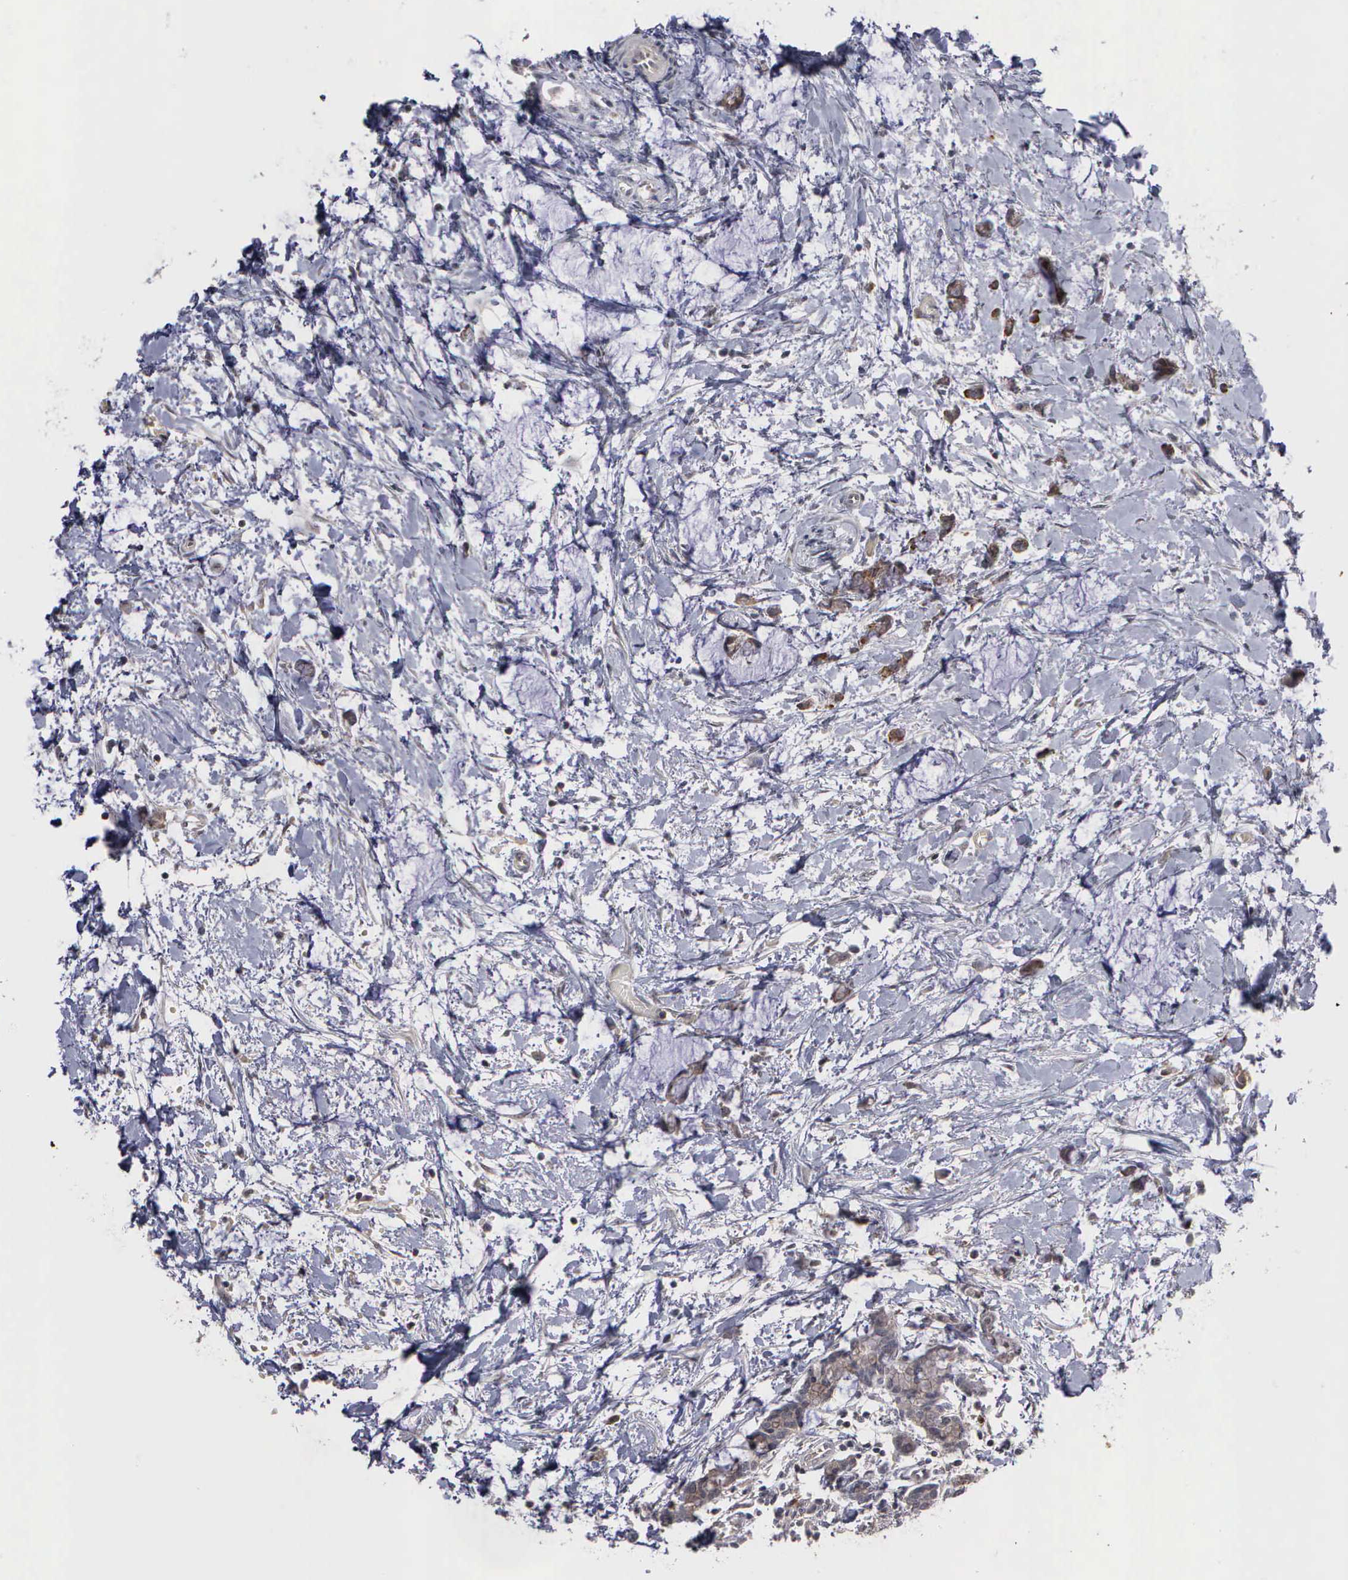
{"staining": {"intensity": "moderate", "quantity": "25%-75%", "location": "cytoplasmic/membranous"}, "tissue": "colorectal cancer", "cell_type": "Tumor cells", "image_type": "cancer", "snomed": [{"axis": "morphology", "description": "Normal tissue, NOS"}, {"axis": "morphology", "description": "Adenocarcinoma, NOS"}, {"axis": "topography", "description": "Colon"}, {"axis": "topography", "description": "Peripheral nerve tissue"}], "caption": "Immunohistochemistry (IHC) histopathology image of human colorectal cancer (adenocarcinoma) stained for a protein (brown), which demonstrates medium levels of moderate cytoplasmic/membranous expression in about 25%-75% of tumor cells.", "gene": "MMP9", "patient": {"sex": "male", "age": 14}}